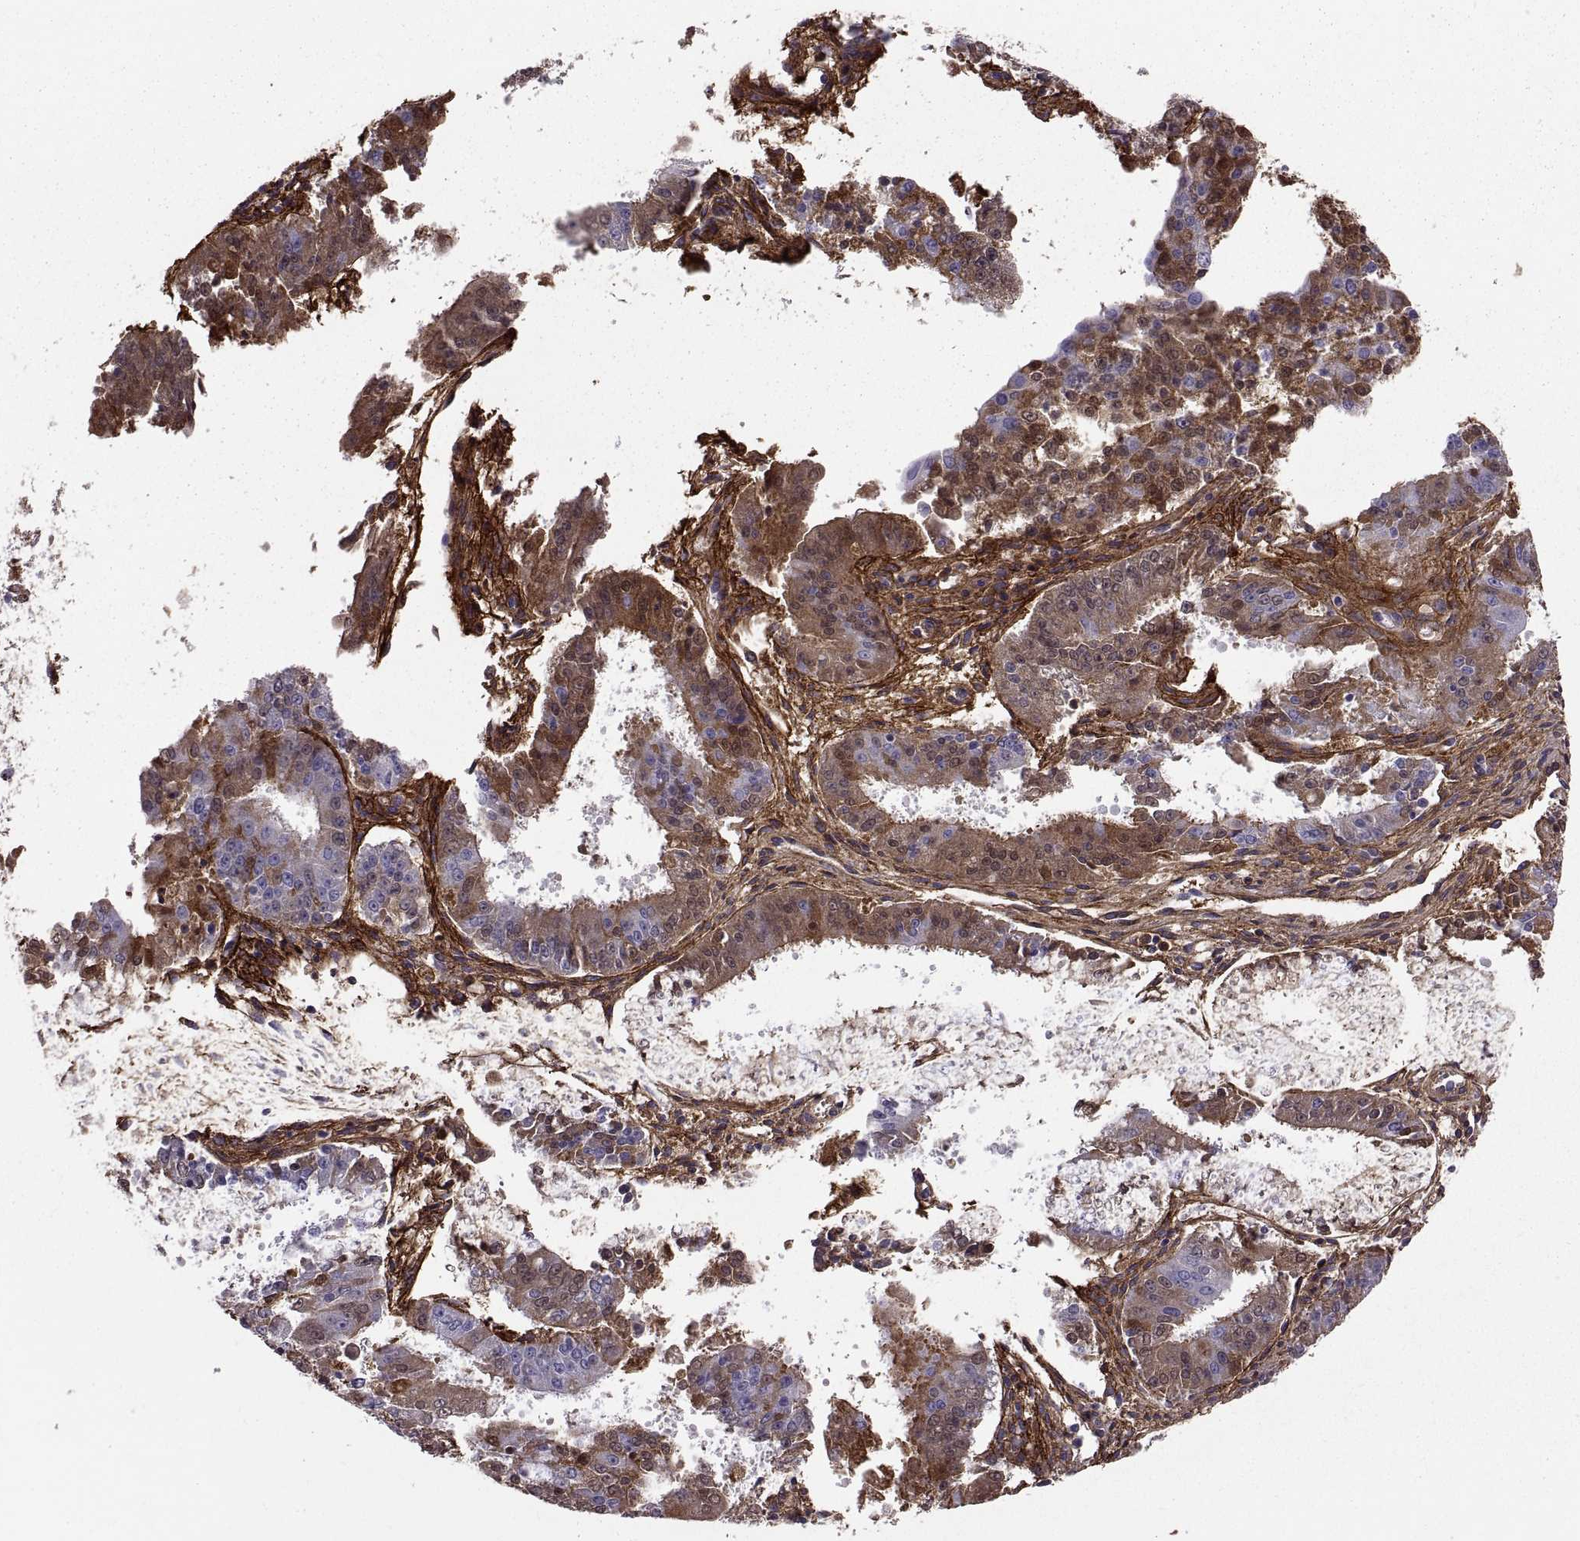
{"staining": {"intensity": "strong", "quantity": "<25%", "location": "cytoplasmic/membranous"}, "tissue": "ovarian cancer", "cell_type": "Tumor cells", "image_type": "cancer", "snomed": [{"axis": "morphology", "description": "Carcinoma, endometroid"}, {"axis": "topography", "description": "Ovary"}], "caption": "Protein expression analysis of human endometroid carcinoma (ovarian) reveals strong cytoplasmic/membranous positivity in about <25% of tumor cells.", "gene": "EMILIN2", "patient": {"sex": "female", "age": 42}}